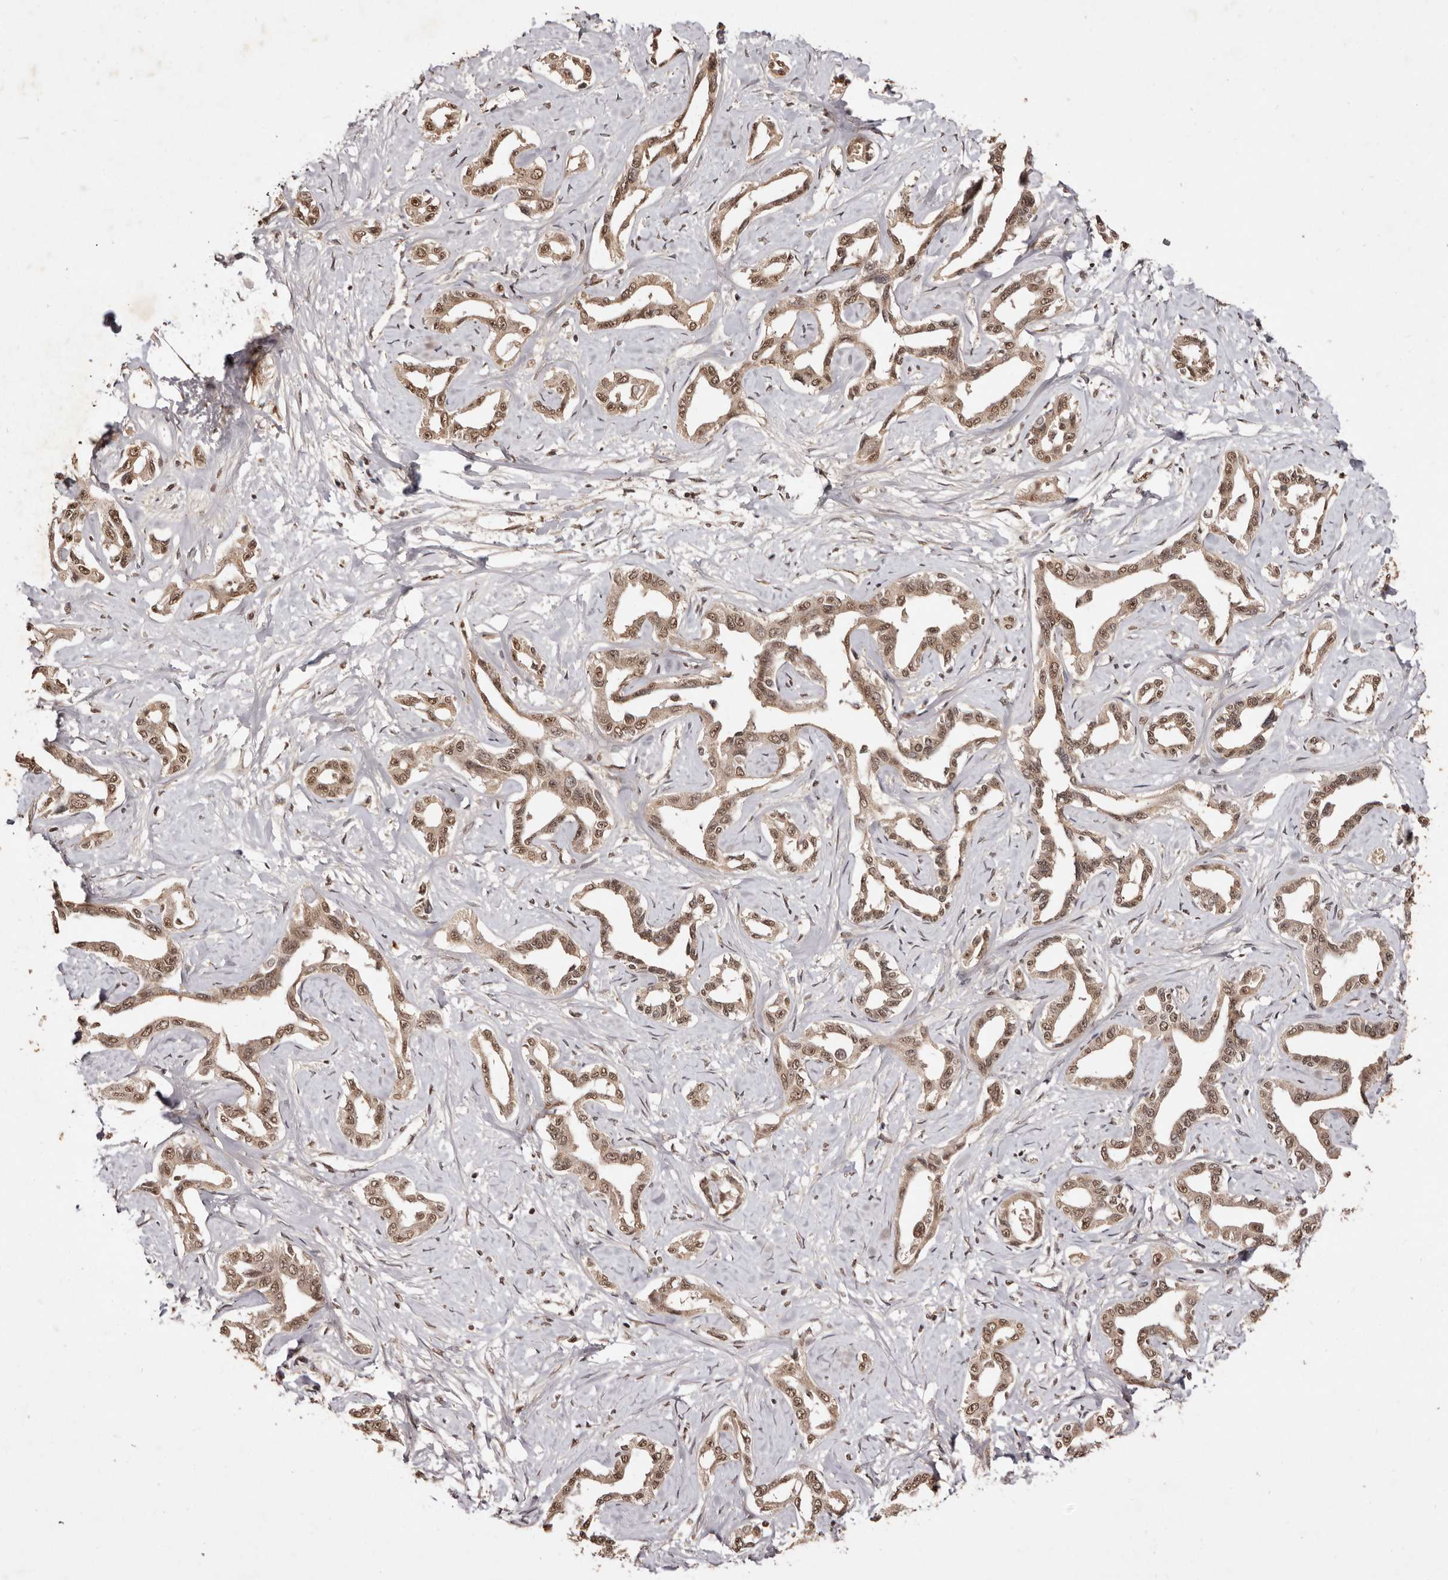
{"staining": {"intensity": "moderate", "quantity": ">75%", "location": "cytoplasmic/membranous,nuclear"}, "tissue": "liver cancer", "cell_type": "Tumor cells", "image_type": "cancer", "snomed": [{"axis": "morphology", "description": "Cholangiocarcinoma"}, {"axis": "topography", "description": "Liver"}], "caption": "An image showing moderate cytoplasmic/membranous and nuclear expression in about >75% of tumor cells in liver cancer, as visualized by brown immunohistochemical staining.", "gene": "NOTCH1", "patient": {"sex": "male", "age": 59}}